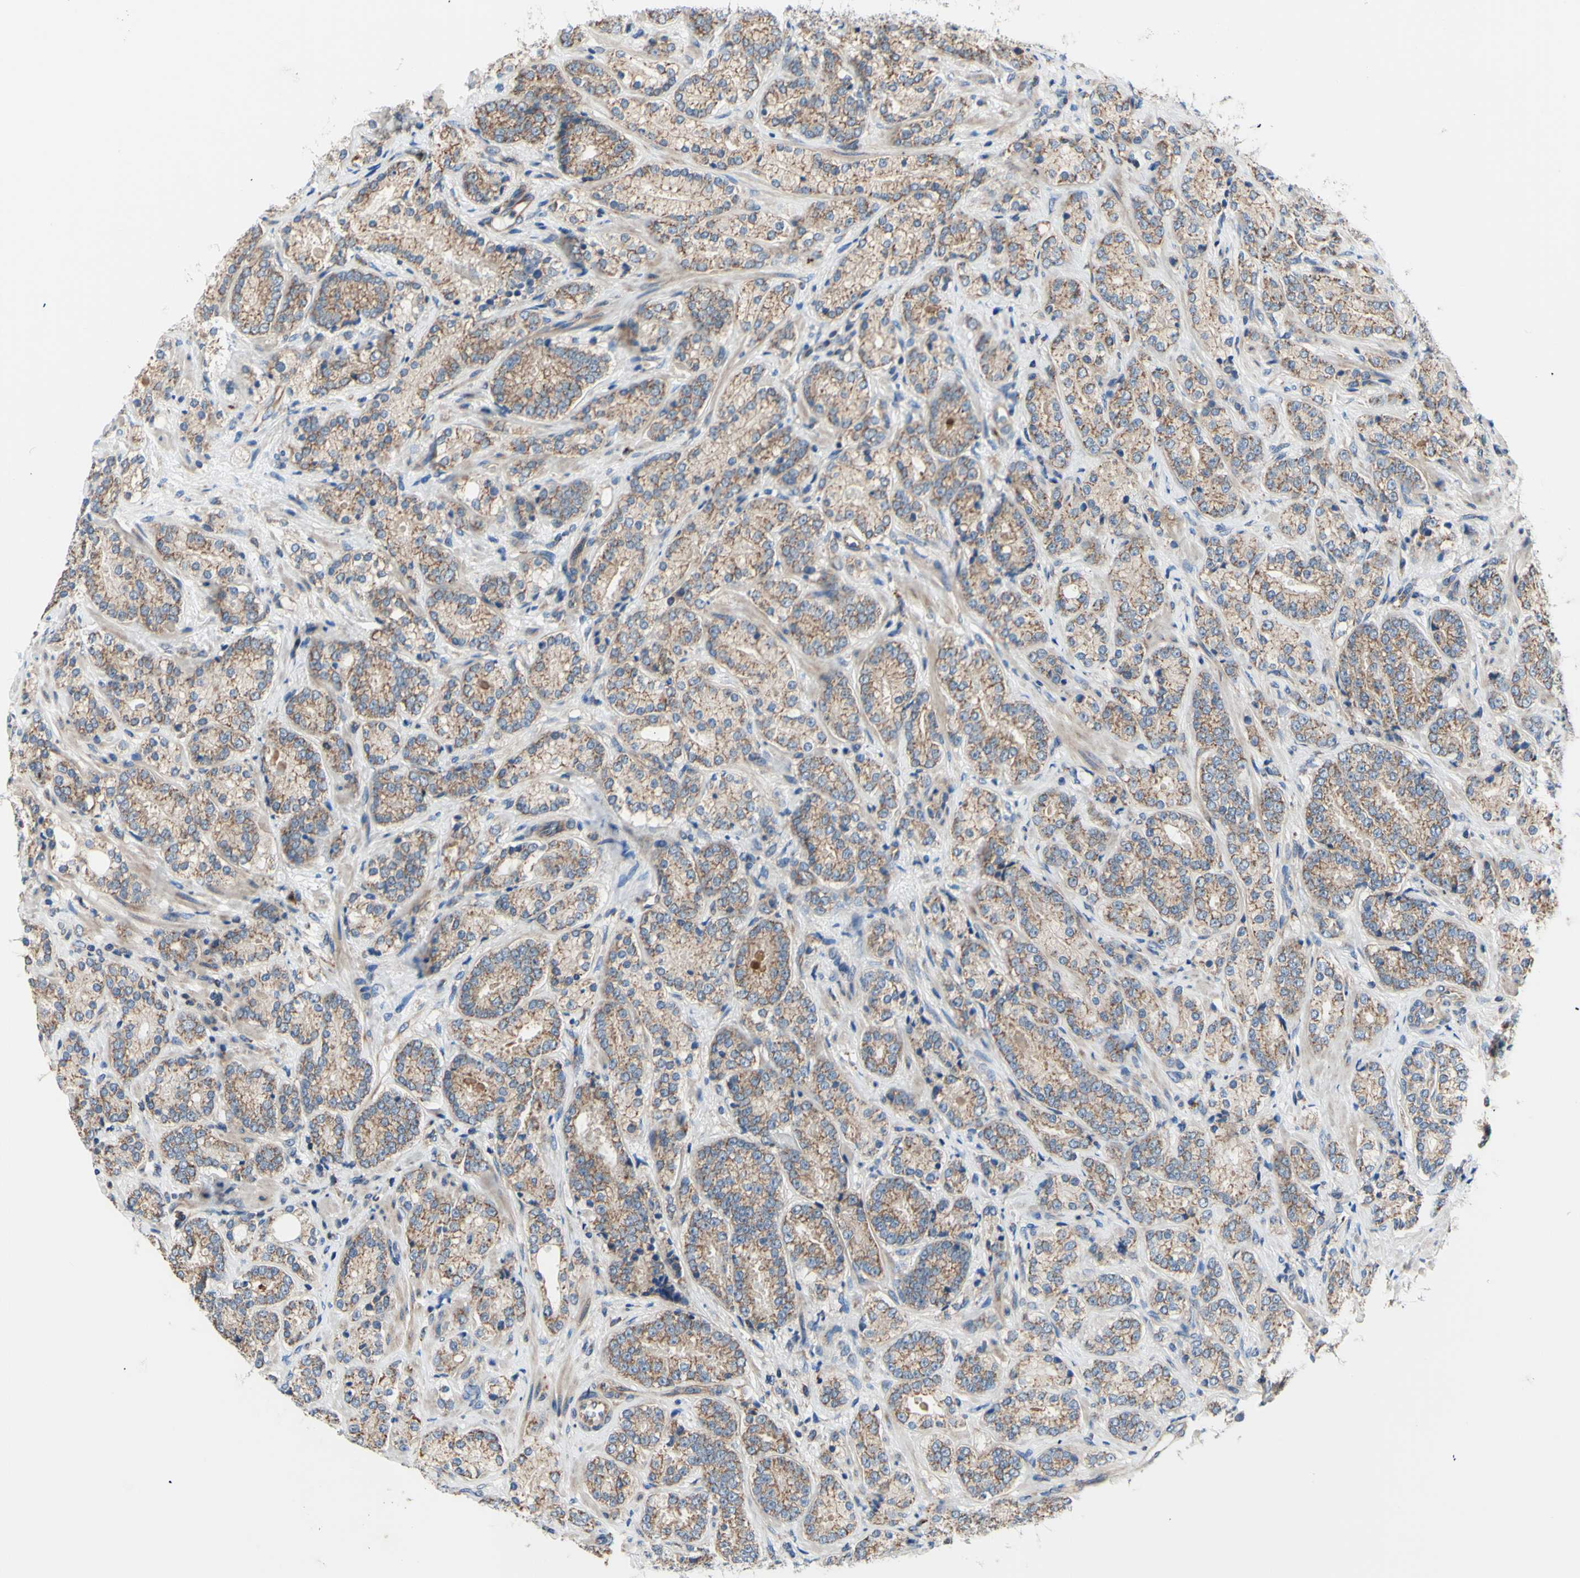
{"staining": {"intensity": "moderate", "quantity": ">75%", "location": "cytoplasmic/membranous"}, "tissue": "prostate cancer", "cell_type": "Tumor cells", "image_type": "cancer", "snomed": [{"axis": "morphology", "description": "Adenocarcinoma, High grade"}, {"axis": "topography", "description": "Prostate"}], "caption": "The histopathology image reveals immunohistochemical staining of prostate cancer (high-grade adenocarcinoma). There is moderate cytoplasmic/membranous positivity is seen in about >75% of tumor cells.", "gene": "FMR1", "patient": {"sex": "male", "age": 61}}